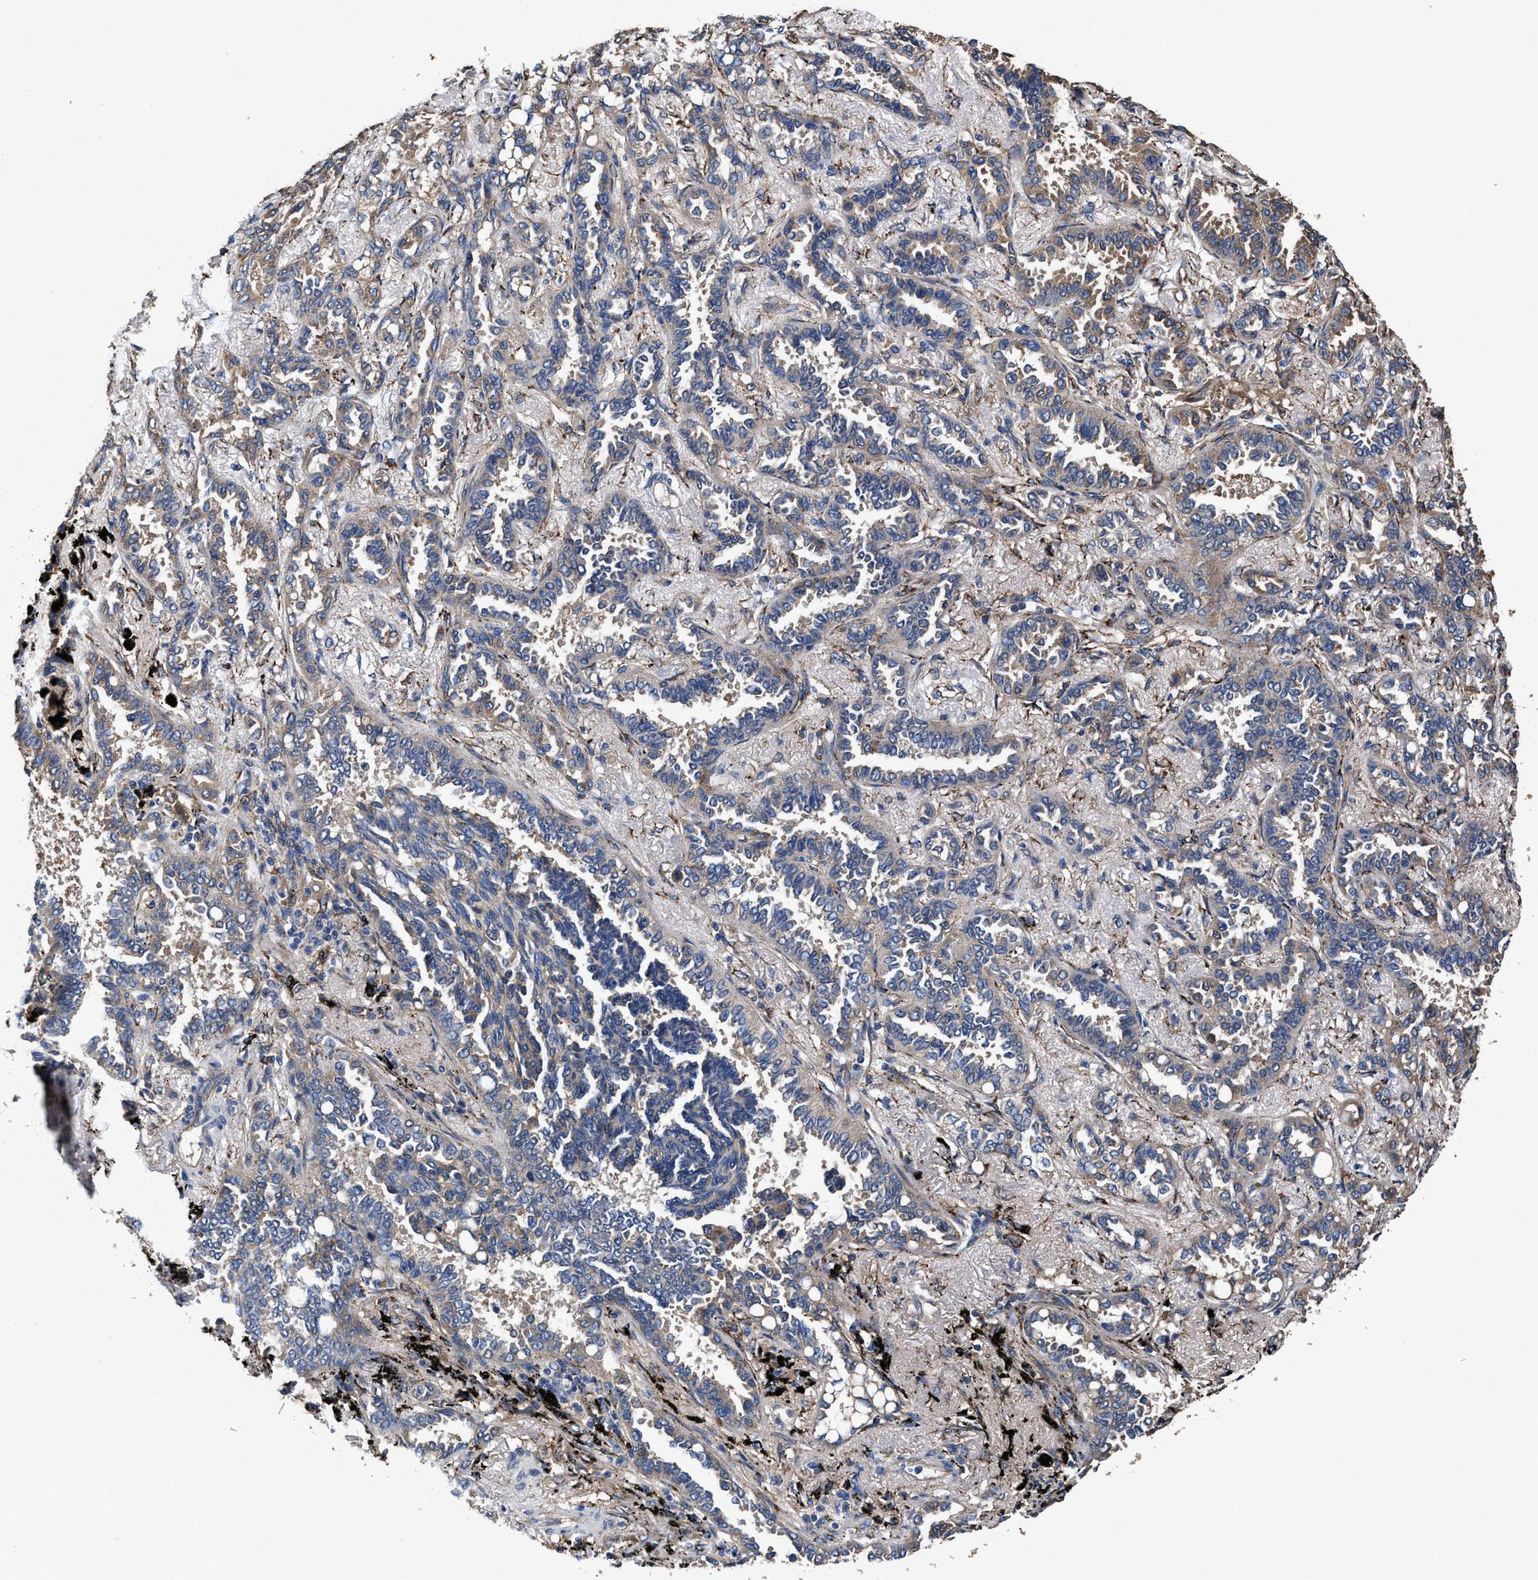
{"staining": {"intensity": "weak", "quantity": ">75%", "location": "cytoplasmic/membranous"}, "tissue": "lung cancer", "cell_type": "Tumor cells", "image_type": "cancer", "snomed": [{"axis": "morphology", "description": "Adenocarcinoma, NOS"}, {"axis": "topography", "description": "Lung"}], "caption": "An image of lung adenocarcinoma stained for a protein reveals weak cytoplasmic/membranous brown staining in tumor cells.", "gene": "IDNK", "patient": {"sex": "male", "age": 59}}